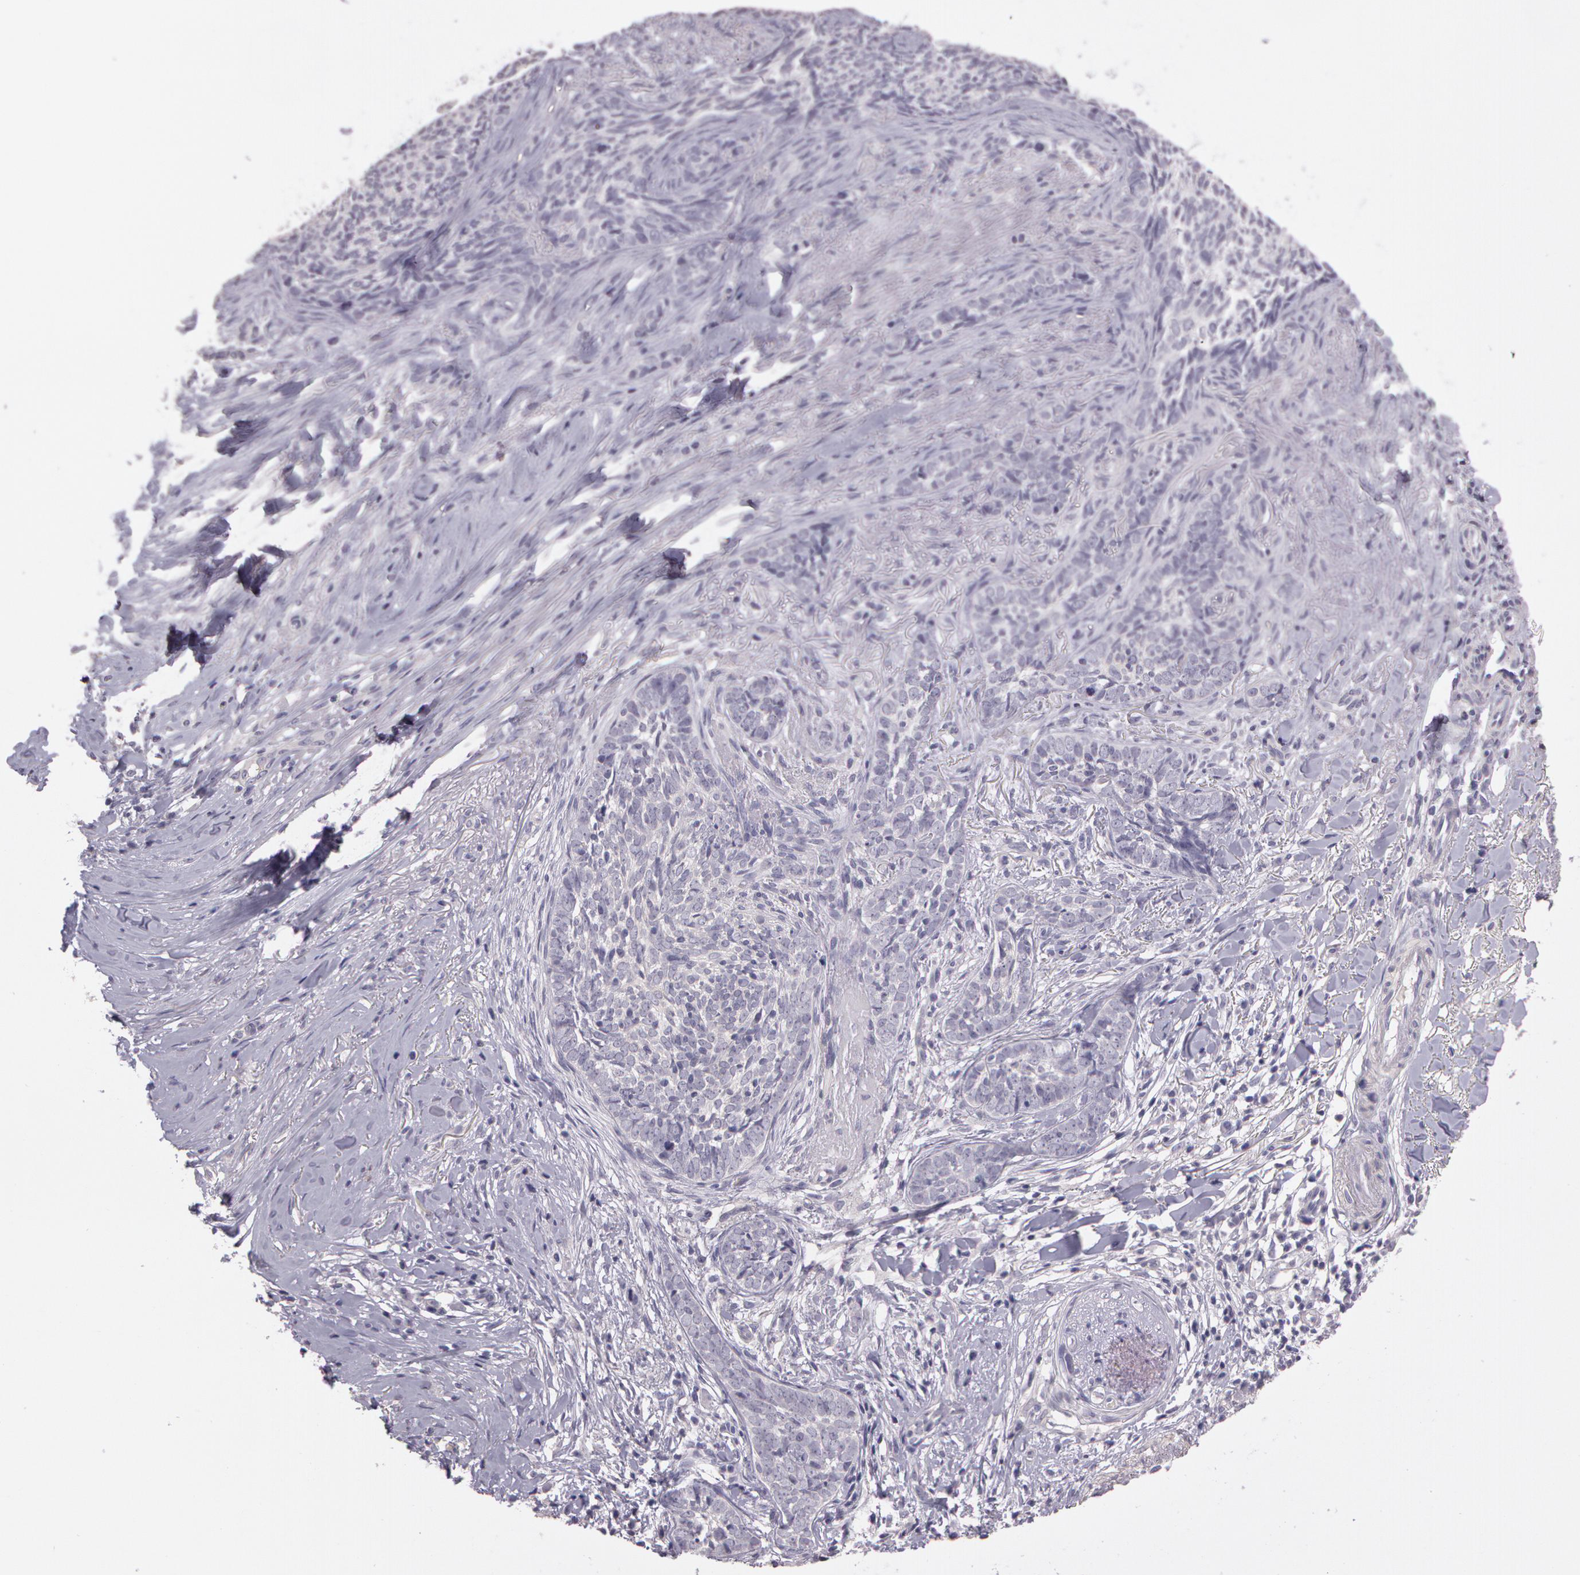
{"staining": {"intensity": "negative", "quantity": "none", "location": "none"}, "tissue": "skin cancer", "cell_type": "Tumor cells", "image_type": "cancer", "snomed": [{"axis": "morphology", "description": "Basal cell carcinoma"}, {"axis": "topography", "description": "Skin"}], "caption": "A high-resolution micrograph shows immunohistochemistry staining of skin basal cell carcinoma, which displays no significant staining in tumor cells.", "gene": "G2E3", "patient": {"sex": "female", "age": 81}}